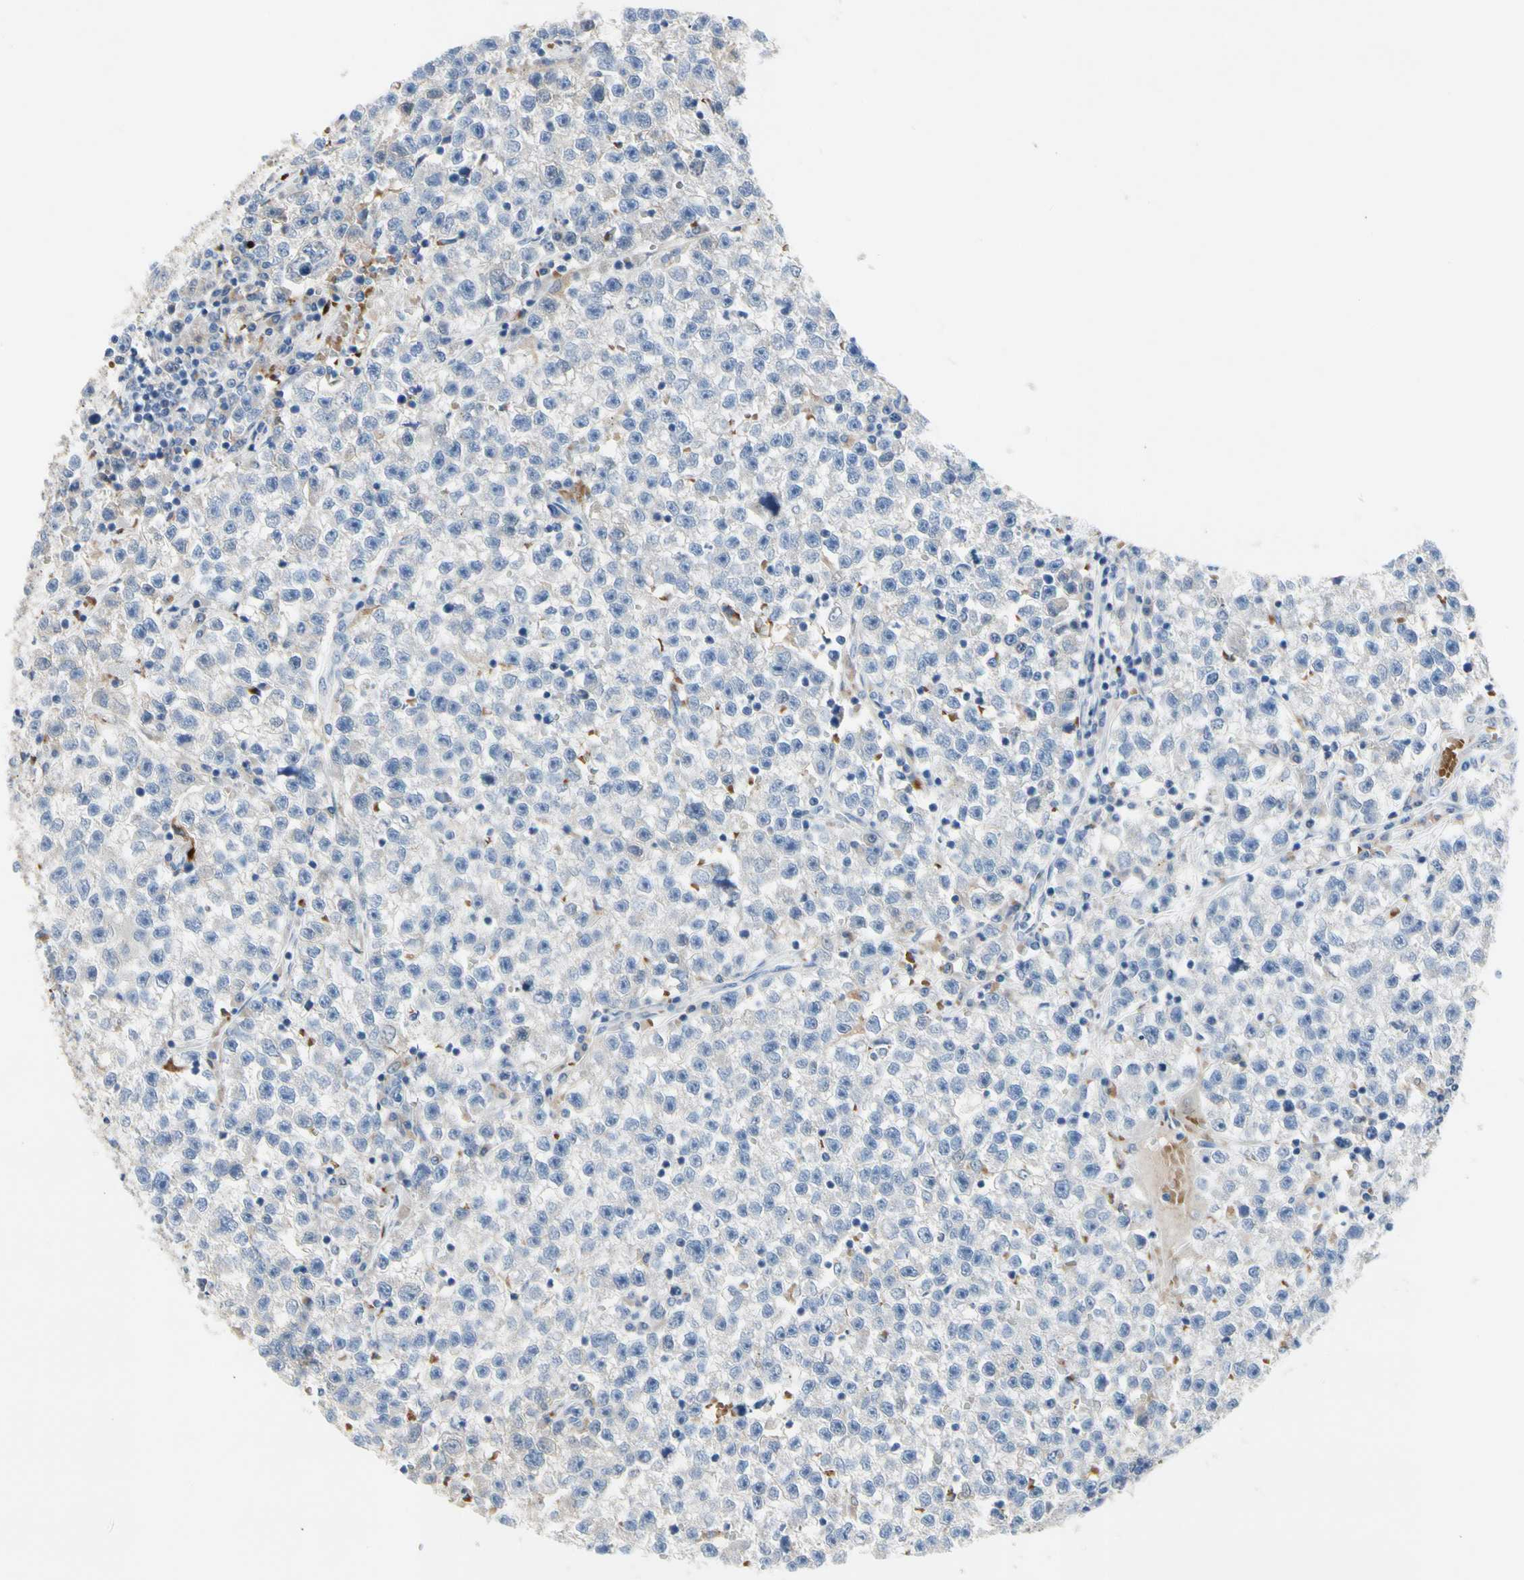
{"staining": {"intensity": "negative", "quantity": "none", "location": "none"}, "tissue": "testis cancer", "cell_type": "Tumor cells", "image_type": "cancer", "snomed": [{"axis": "morphology", "description": "Seminoma, NOS"}, {"axis": "topography", "description": "Testis"}], "caption": "A histopathology image of seminoma (testis) stained for a protein shows no brown staining in tumor cells.", "gene": "RETSAT", "patient": {"sex": "male", "age": 22}}